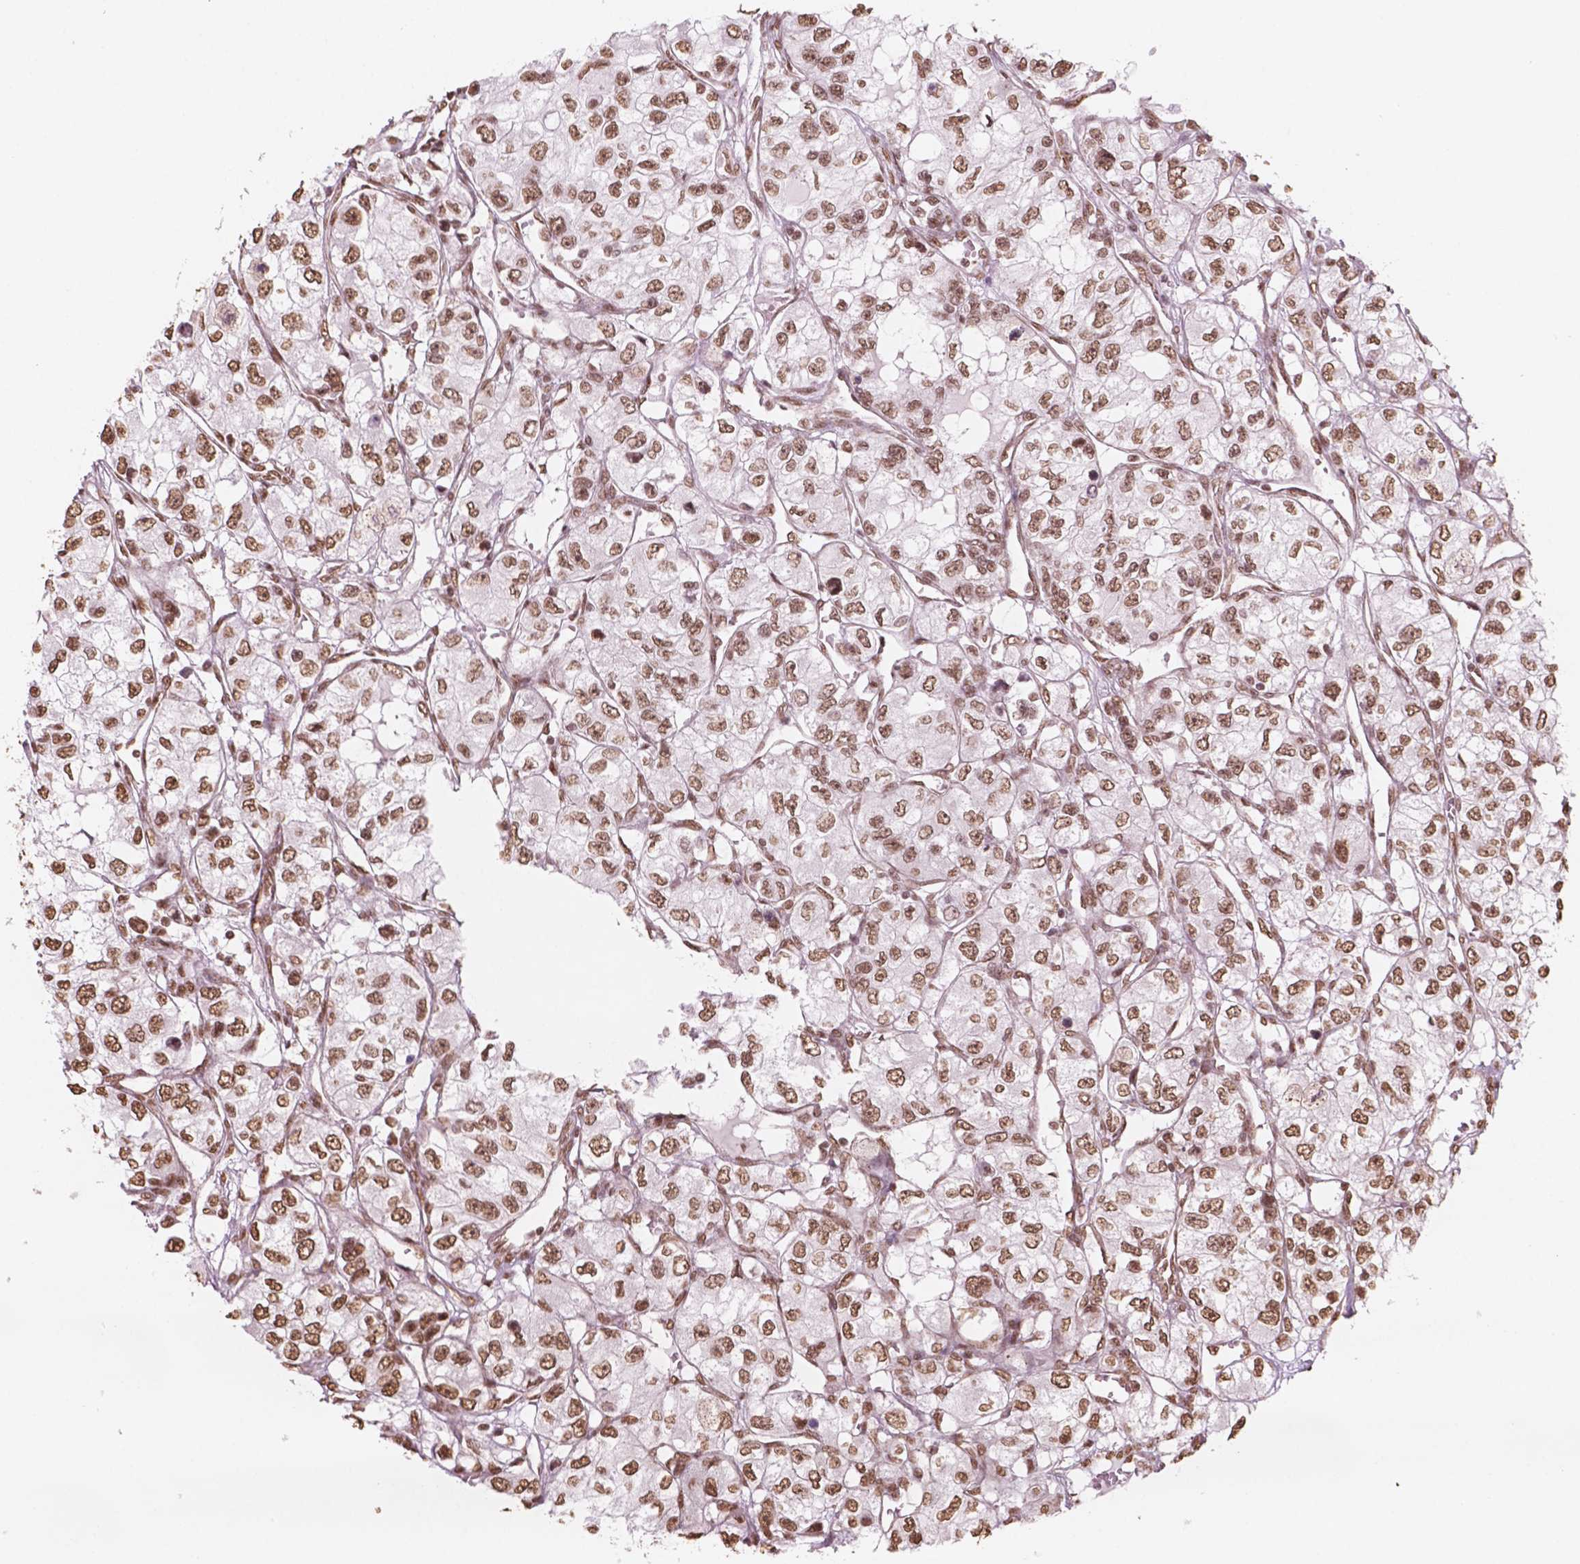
{"staining": {"intensity": "moderate", "quantity": ">75%", "location": "nuclear"}, "tissue": "renal cancer", "cell_type": "Tumor cells", "image_type": "cancer", "snomed": [{"axis": "morphology", "description": "Adenocarcinoma, NOS"}, {"axis": "topography", "description": "Kidney"}], "caption": "Protein expression analysis of renal cancer shows moderate nuclear expression in approximately >75% of tumor cells.", "gene": "GTF3C5", "patient": {"sex": "female", "age": 59}}